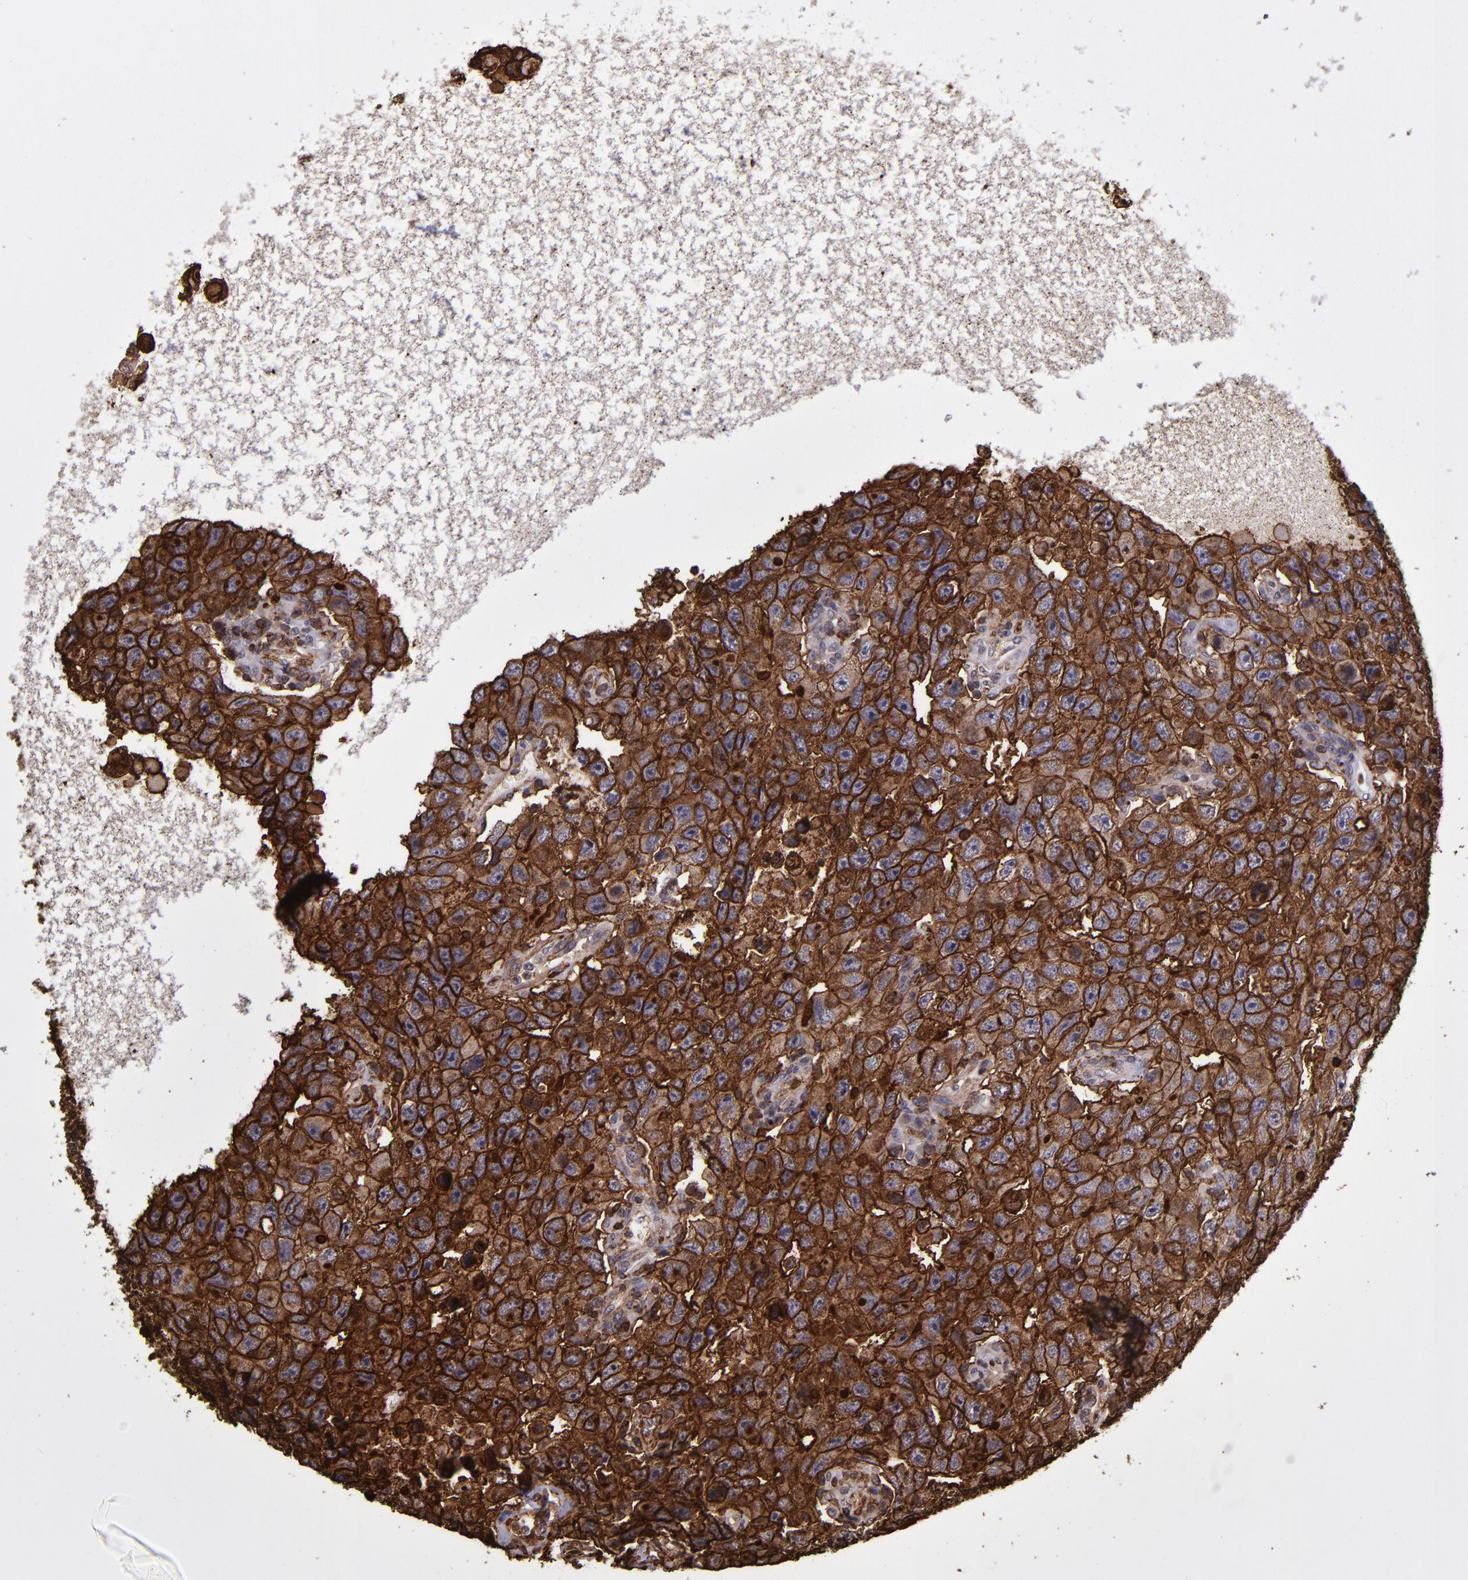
{"staining": {"intensity": "strong", "quantity": ">75%", "location": "cytoplasmic/membranous"}, "tissue": "testis cancer", "cell_type": "Tumor cells", "image_type": "cancer", "snomed": [{"axis": "morphology", "description": "Carcinoma, Embryonal, NOS"}, {"axis": "topography", "description": "Testis"}], "caption": "Tumor cells show high levels of strong cytoplasmic/membranous expression in approximately >75% of cells in testis embryonal carcinoma.", "gene": "SLC2A3", "patient": {"sex": "male", "age": 26}}